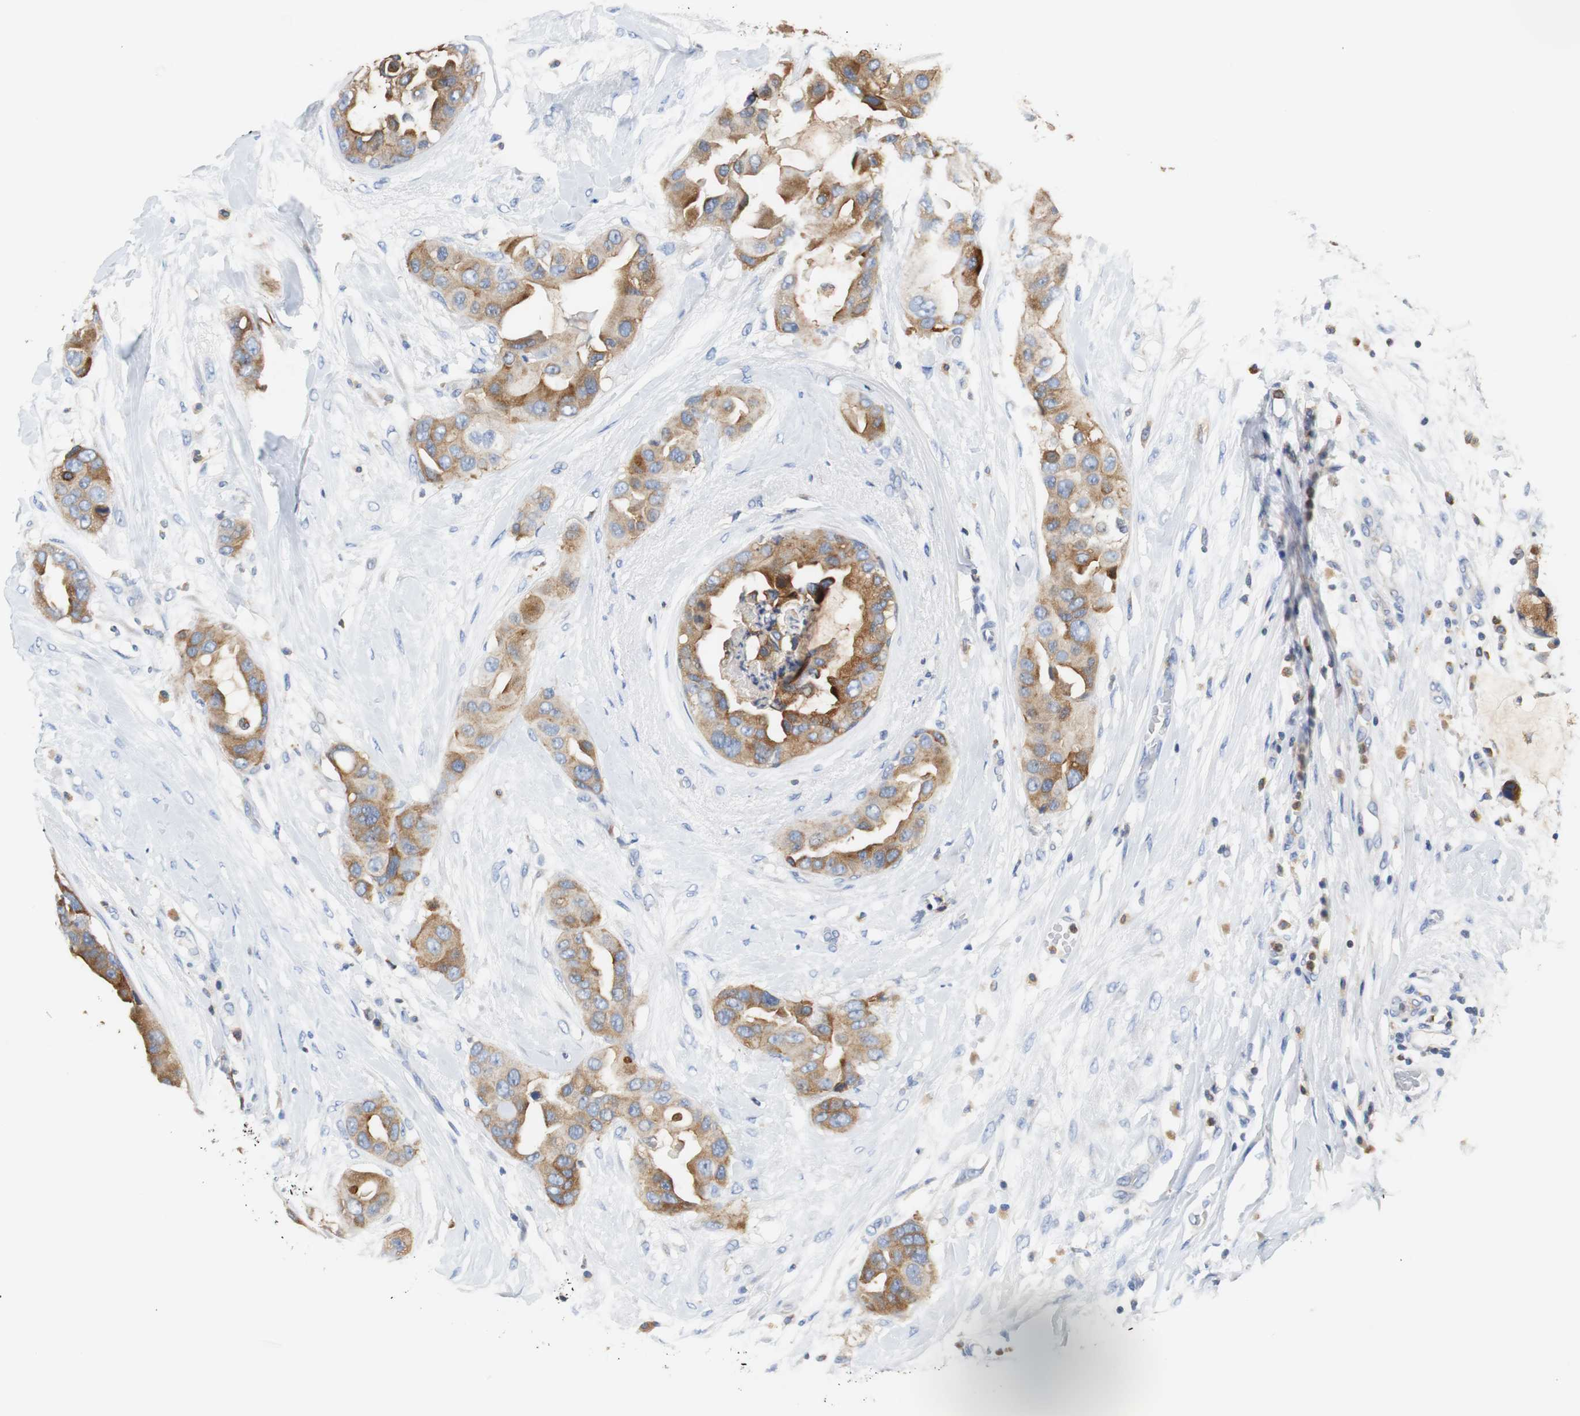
{"staining": {"intensity": "strong", "quantity": ">75%", "location": "cytoplasmic/membranous"}, "tissue": "breast cancer", "cell_type": "Tumor cells", "image_type": "cancer", "snomed": [{"axis": "morphology", "description": "Duct carcinoma"}, {"axis": "topography", "description": "Breast"}], "caption": "Breast infiltrating ductal carcinoma was stained to show a protein in brown. There is high levels of strong cytoplasmic/membranous staining in approximately >75% of tumor cells.", "gene": "VAMP8", "patient": {"sex": "female", "age": 40}}